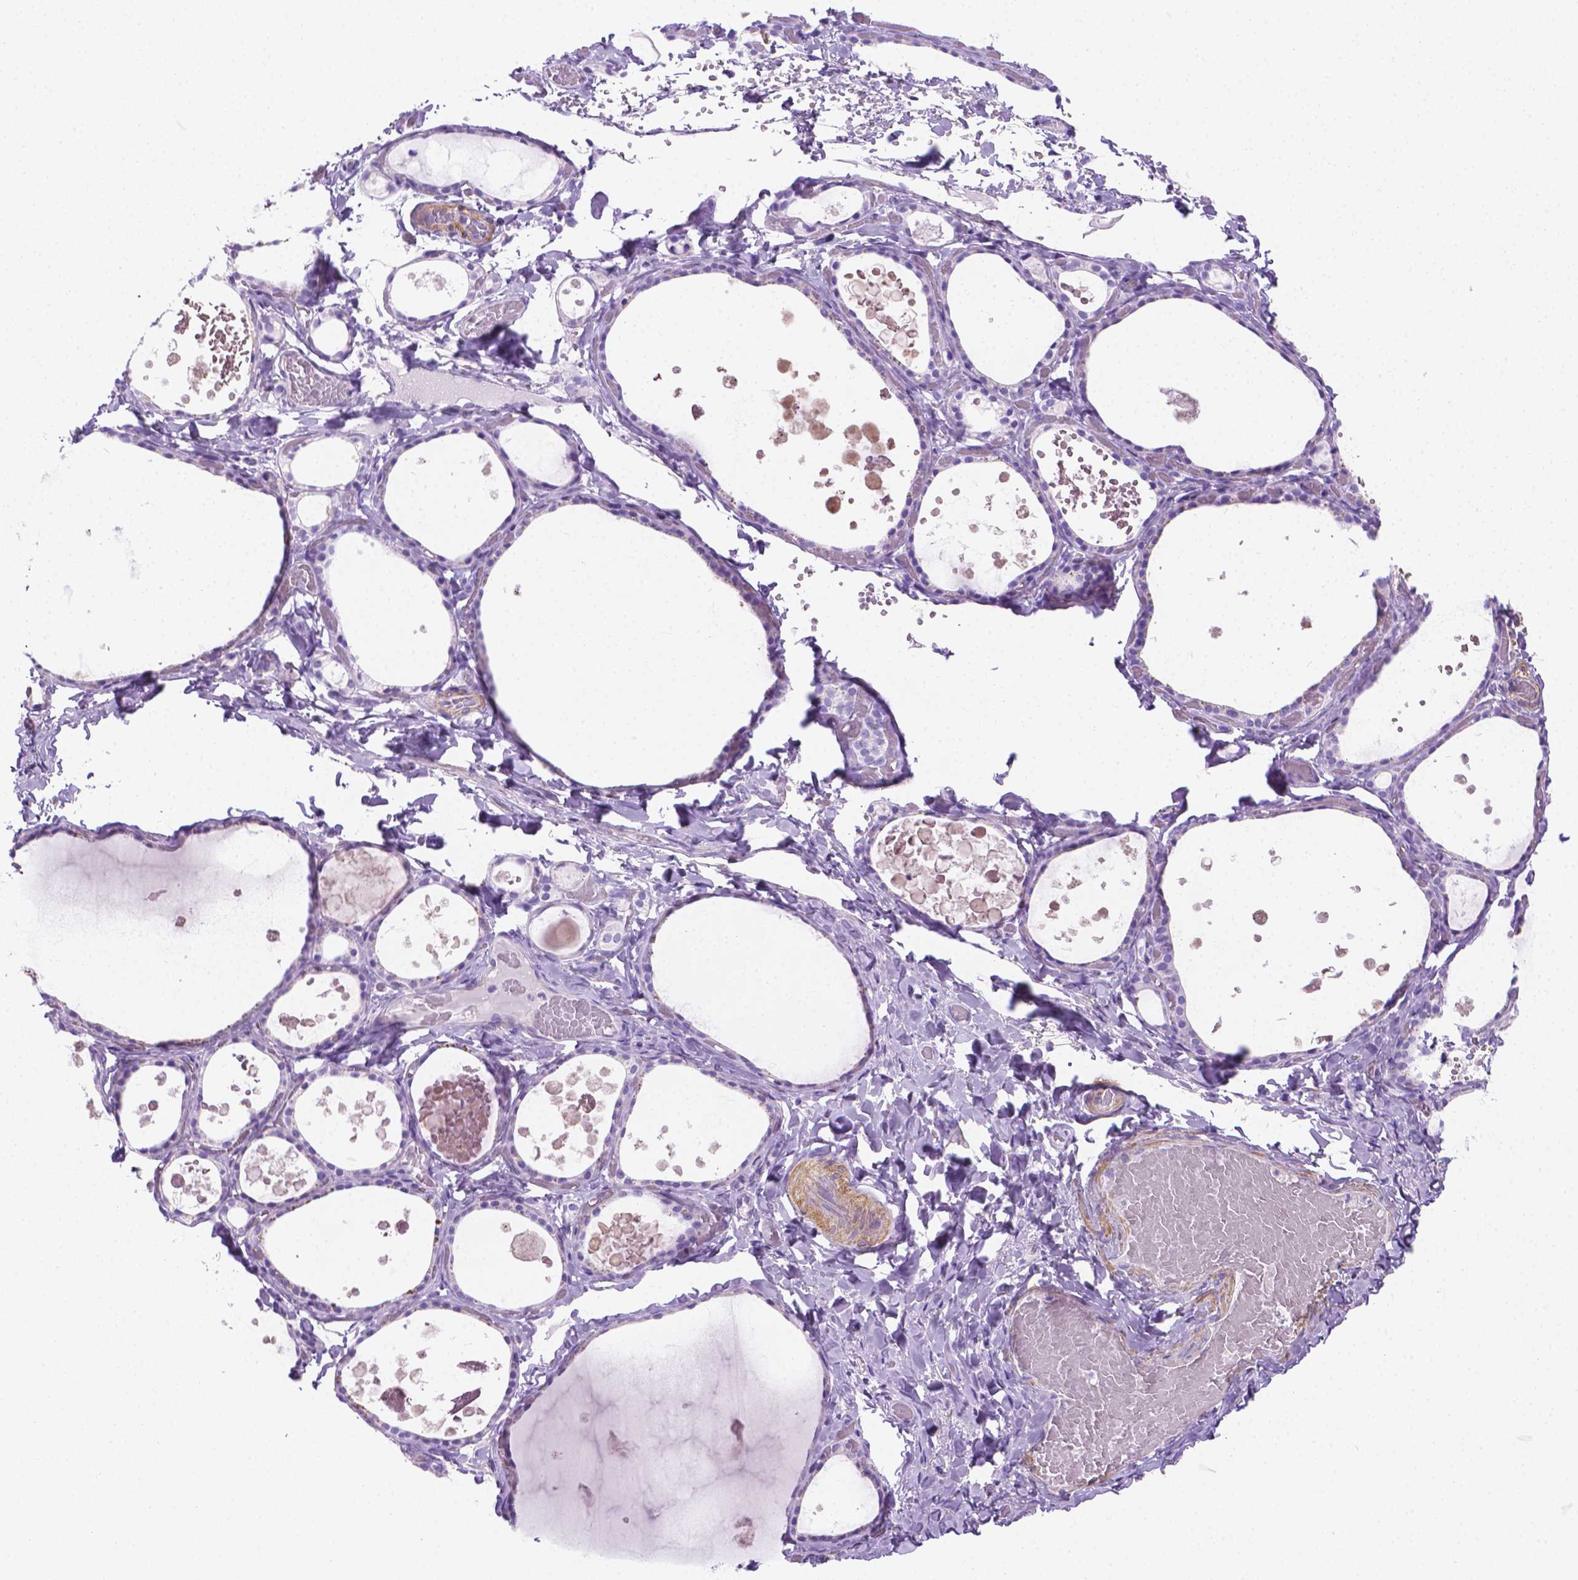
{"staining": {"intensity": "negative", "quantity": "none", "location": "none"}, "tissue": "thyroid gland", "cell_type": "Glandular cells", "image_type": "normal", "snomed": [{"axis": "morphology", "description": "Normal tissue, NOS"}, {"axis": "topography", "description": "Thyroid gland"}], "caption": "Photomicrograph shows no protein expression in glandular cells of unremarkable thyroid gland.", "gene": "FASN", "patient": {"sex": "female", "age": 56}}